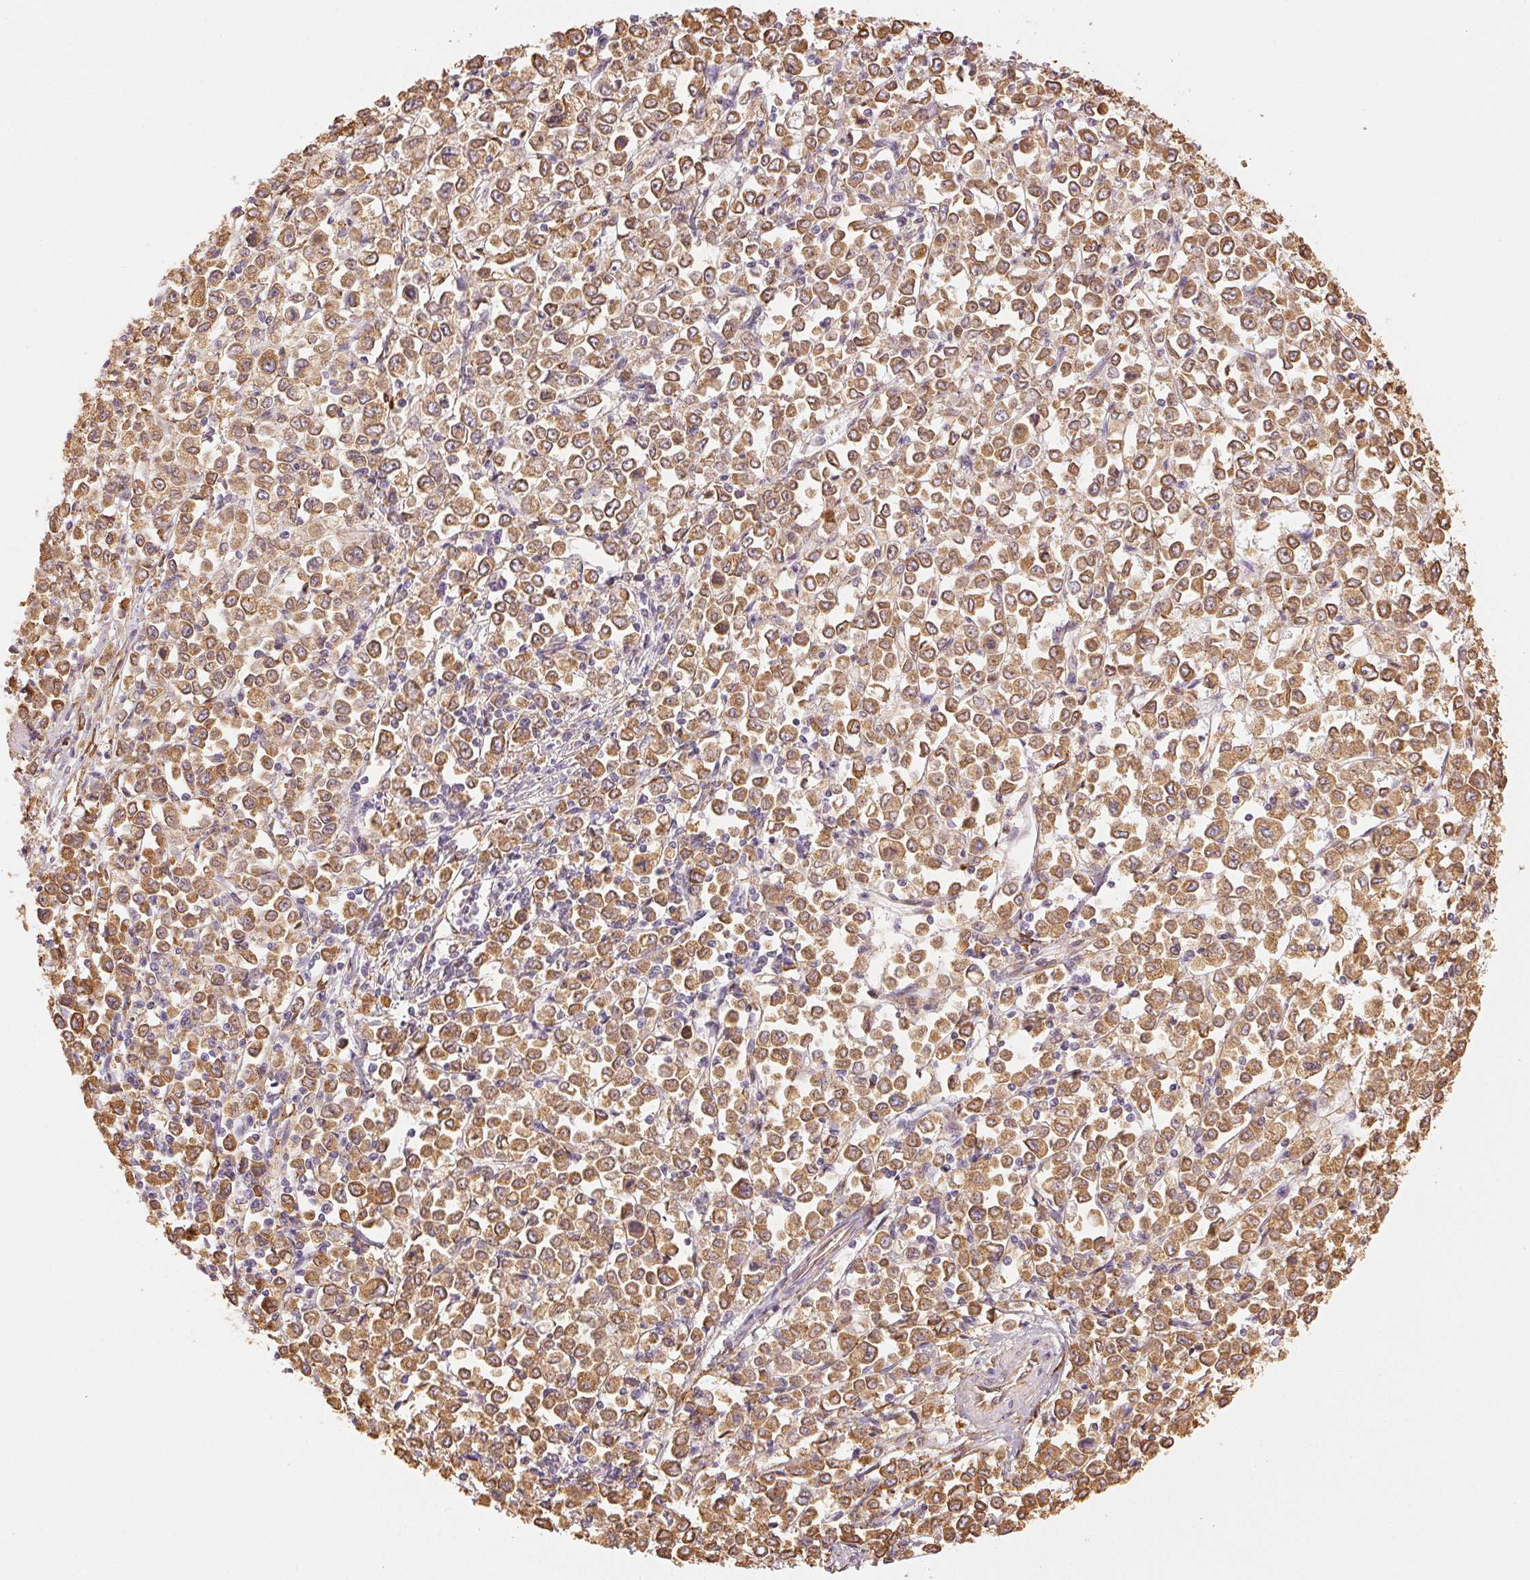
{"staining": {"intensity": "moderate", "quantity": ">75%", "location": "cytoplasmic/membranous"}, "tissue": "stomach cancer", "cell_type": "Tumor cells", "image_type": "cancer", "snomed": [{"axis": "morphology", "description": "Adenocarcinoma, NOS"}, {"axis": "topography", "description": "Stomach, upper"}], "caption": "Stomach adenocarcinoma was stained to show a protein in brown. There is medium levels of moderate cytoplasmic/membranous staining in approximately >75% of tumor cells.", "gene": "RCN3", "patient": {"sex": "male", "age": 70}}